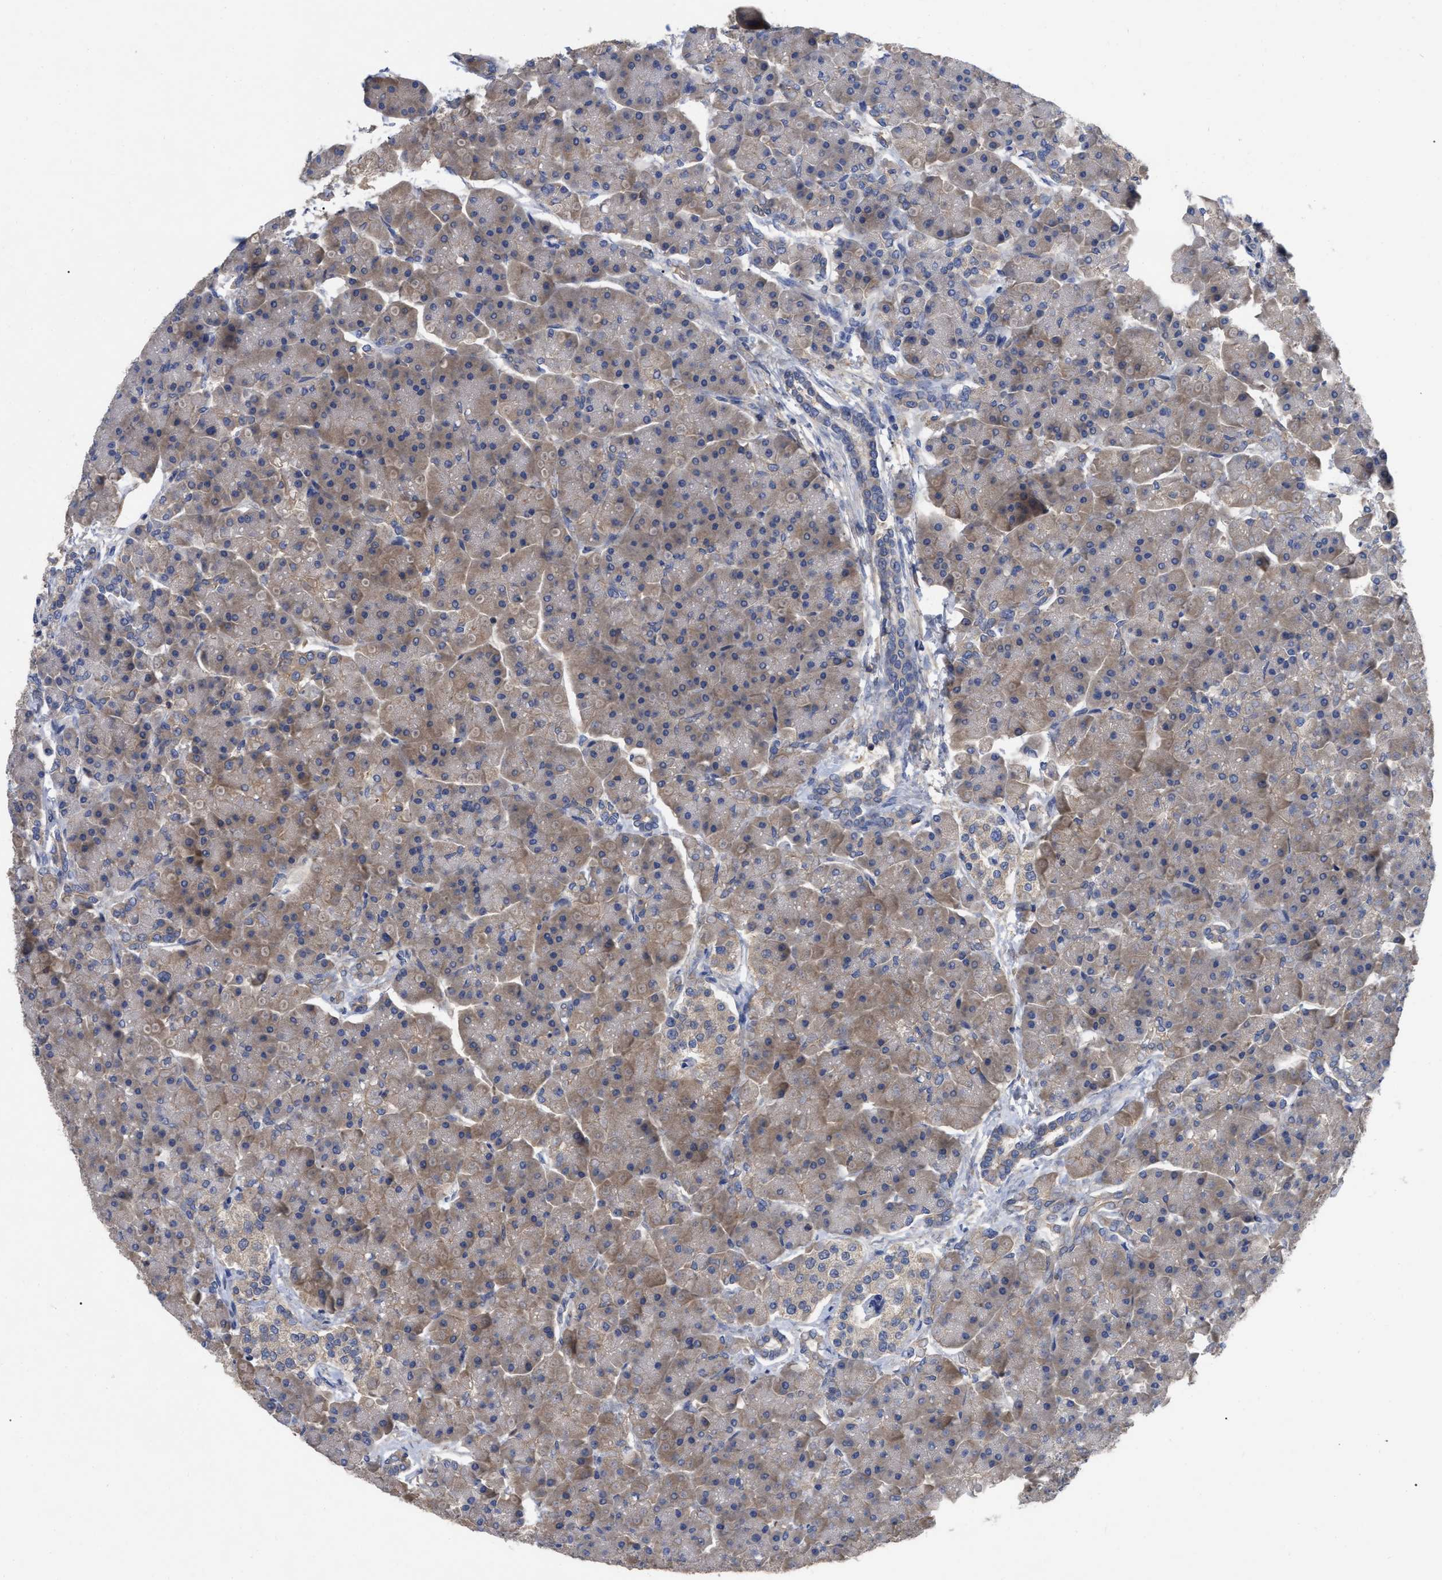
{"staining": {"intensity": "moderate", "quantity": ">75%", "location": "cytoplasmic/membranous"}, "tissue": "pancreas", "cell_type": "Exocrine glandular cells", "image_type": "normal", "snomed": [{"axis": "morphology", "description": "Normal tissue, NOS"}, {"axis": "topography", "description": "Pancreas"}], "caption": "Immunohistochemical staining of normal pancreas demonstrates moderate cytoplasmic/membranous protein staining in approximately >75% of exocrine glandular cells.", "gene": "RAP1GDS1", "patient": {"sex": "female", "age": 70}}